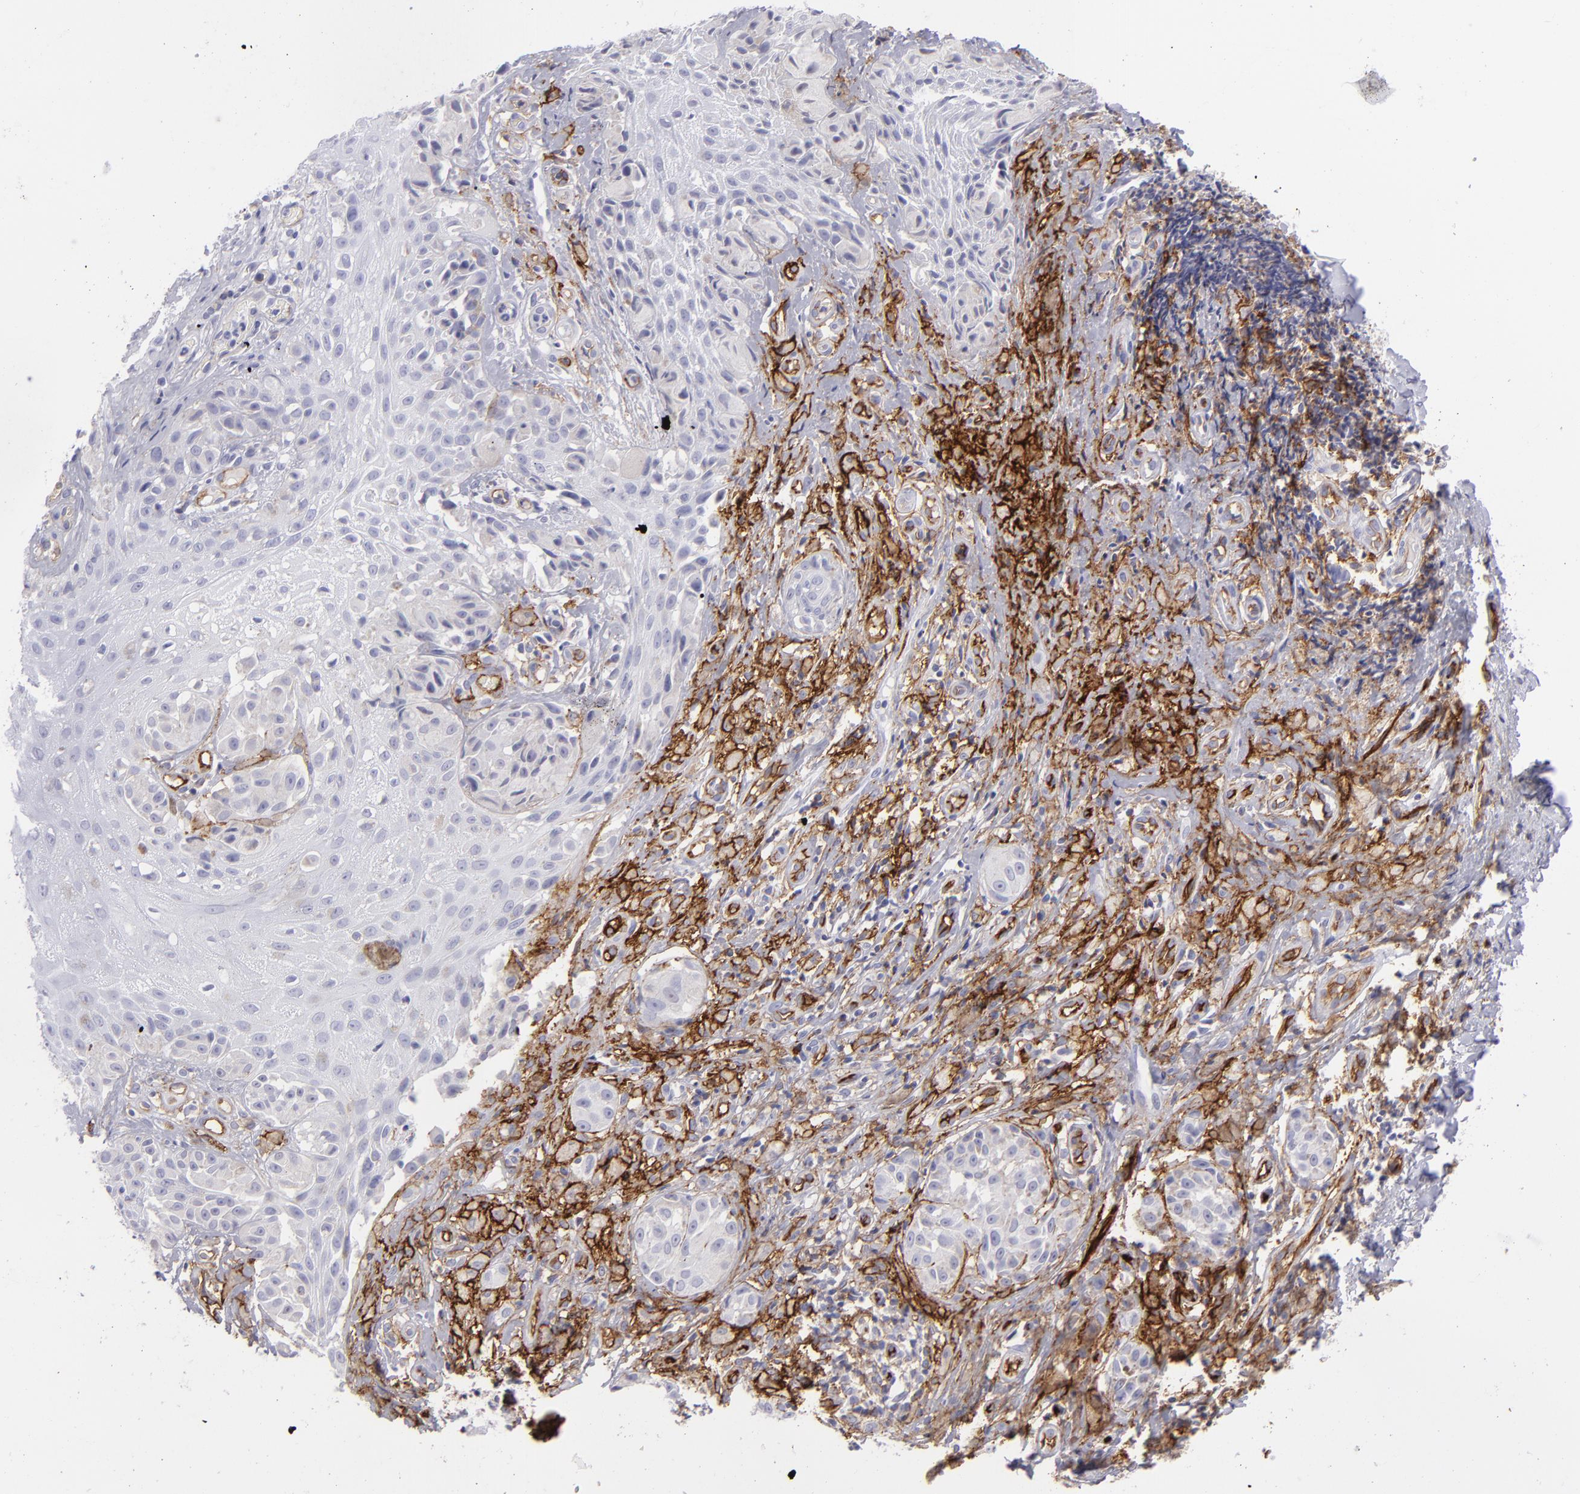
{"staining": {"intensity": "negative", "quantity": "none", "location": "none"}, "tissue": "melanoma", "cell_type": "Tumor cells", "image_type": "cancer", "snomed": [{"axis": "morphology", "description": "Malignant melanoma, NOS"}, {"axis": "topography", "description": "Skin"}], "caption": "Tumor cells show no significant protein staining in malignant melanoma. Brightfield microscopy of immunohistochemistry stained with DAB (brown) and hematoxylin (blue), captured at high magnification.", "gene": "ACE", "patient": {"sex": "male", "age": 67}}